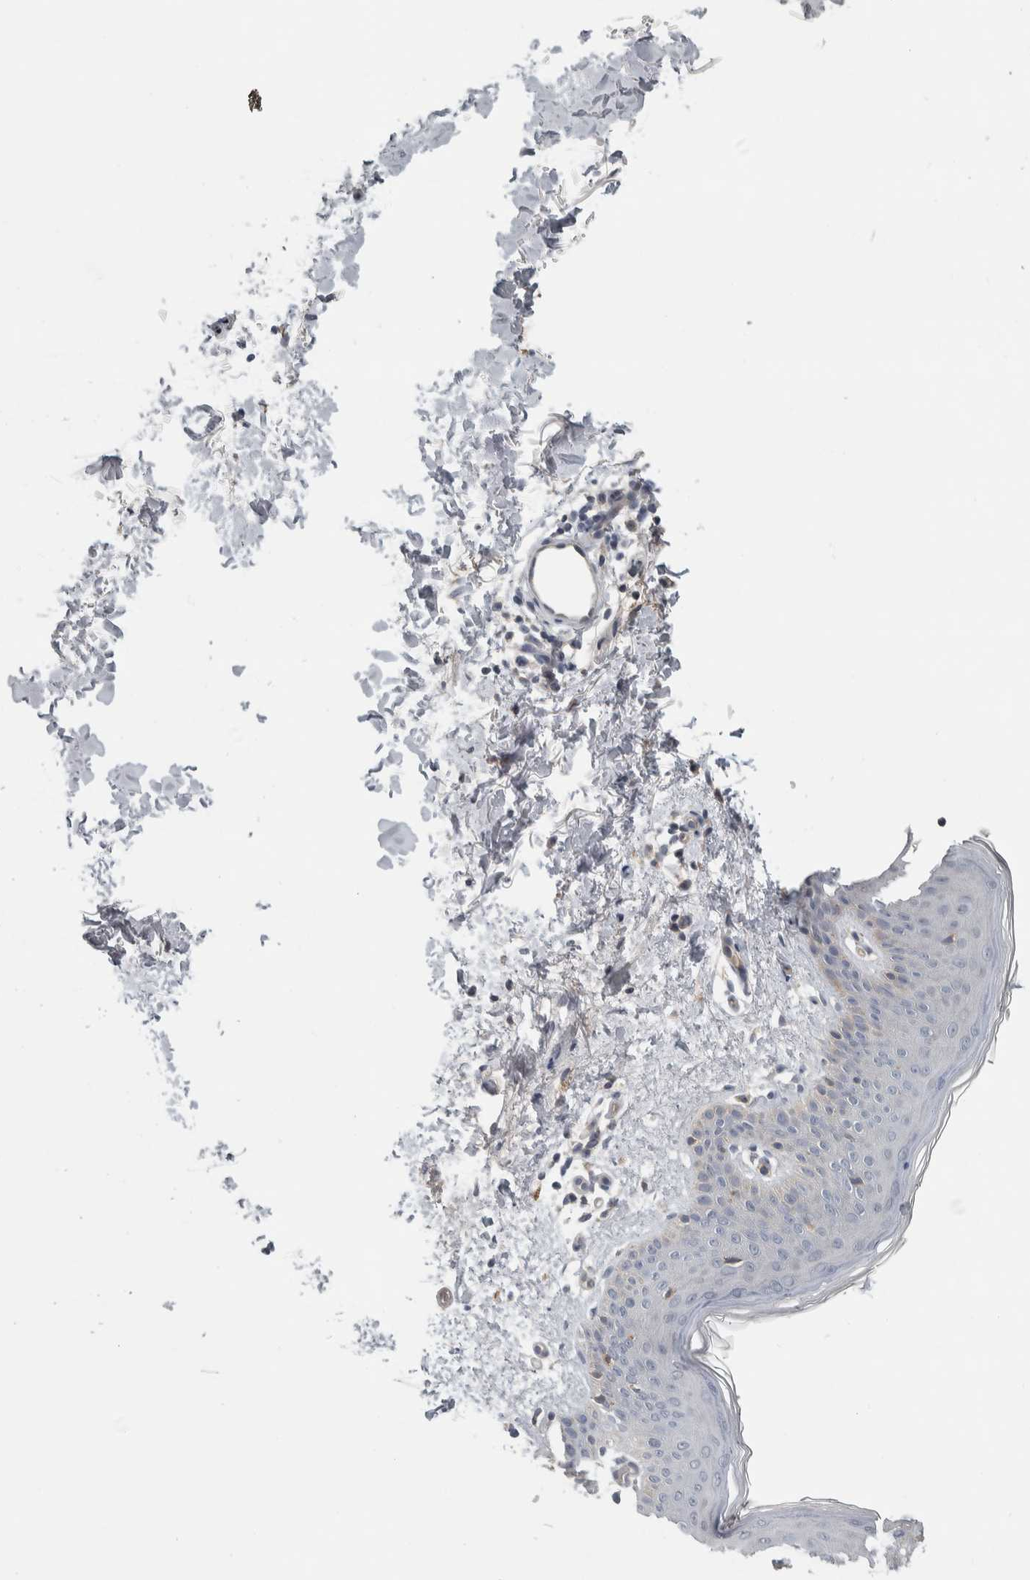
{"staining": {"intensity": "negative", "quantity": "none", "location": "none"}, "tissue": "skin", "cell_type": "Fibroblasts", "image_type": "normal", "snomed": [{"axis": "morphology", "description": "Normal tissue, NOS"}, {"axis": "topography", "description": "Skin"}], "caption": "Micrograph shows no significant protein expression in fibroblasts of benign skin.", "gene": "ADPRM", "patient": {"sex": "male", "age": 40}}